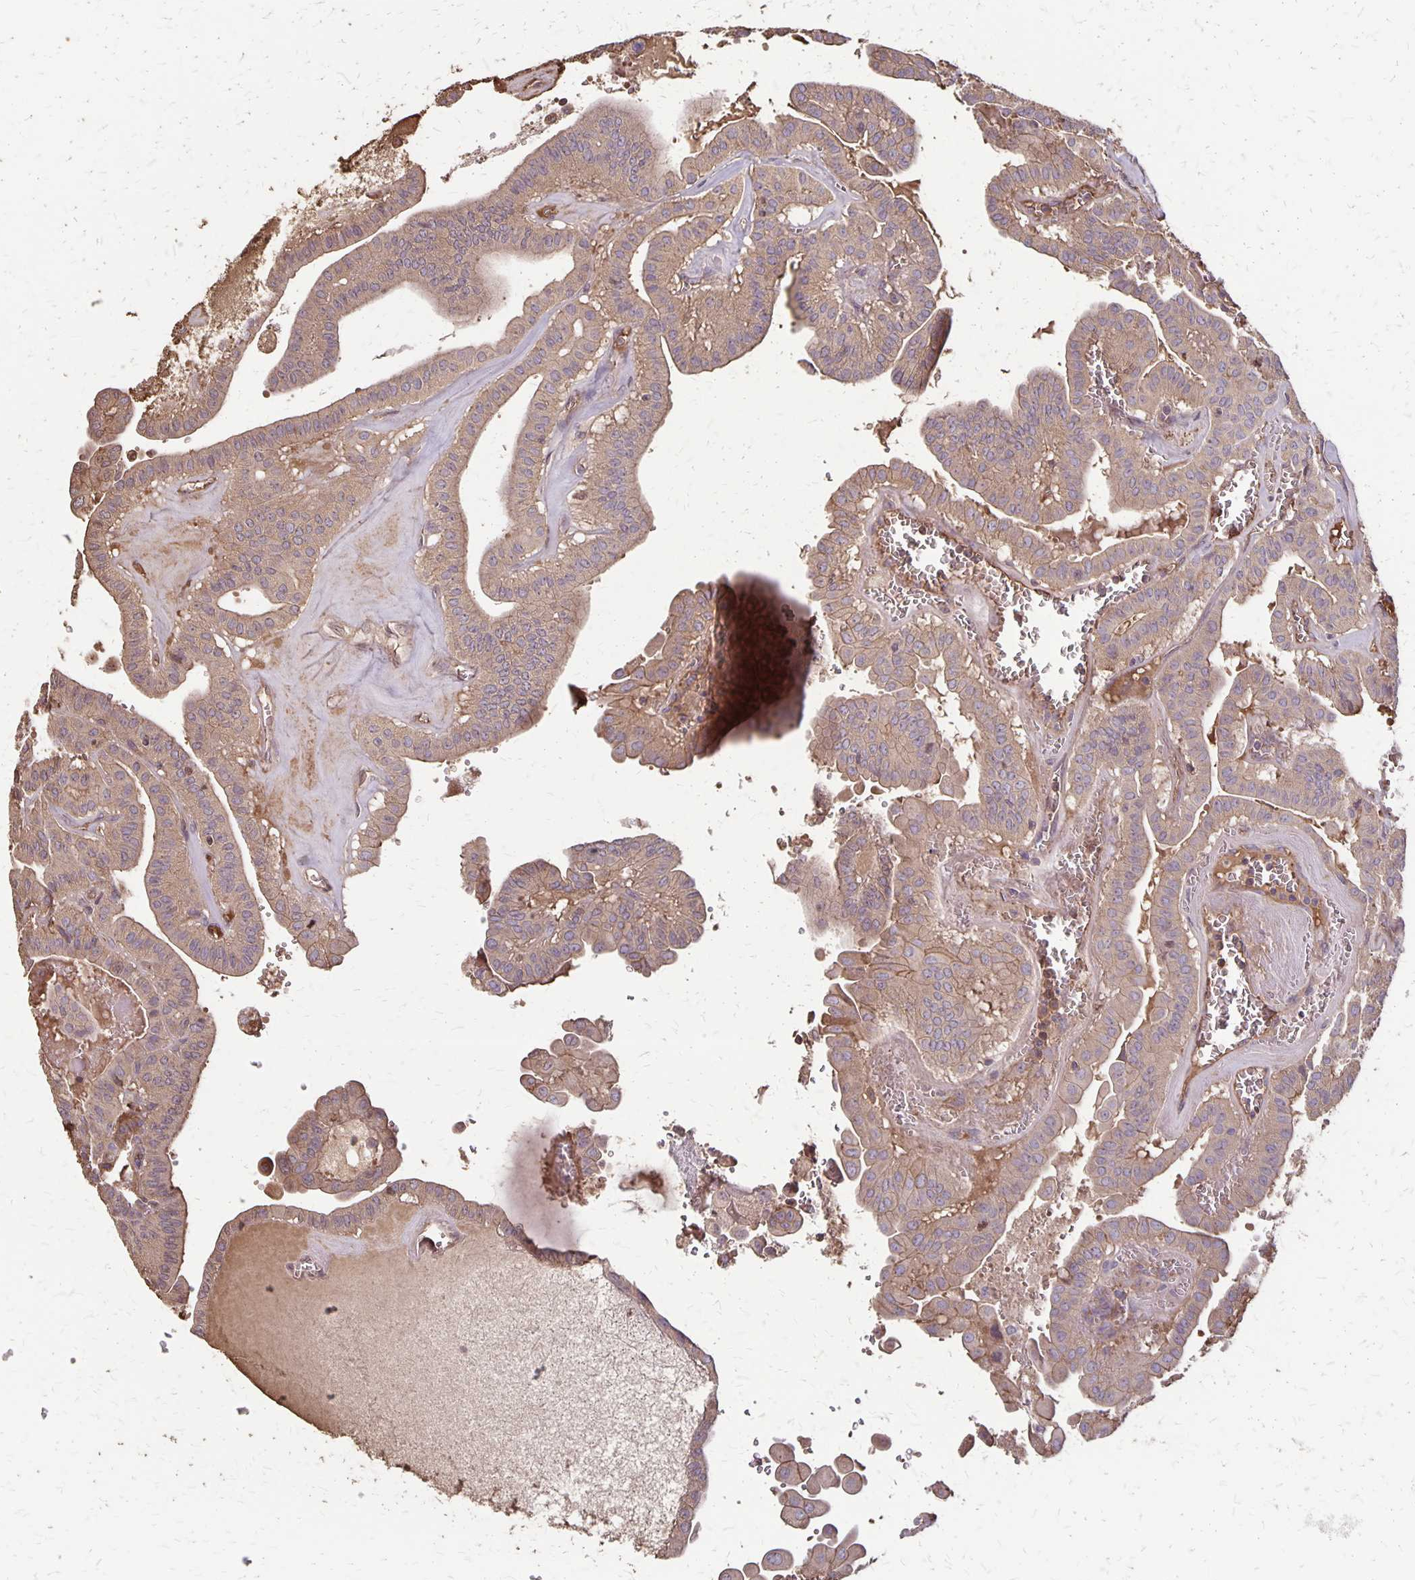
{"staining": {"intensity": "moderate", "quantity": ">75%", "location": "cytoplasmic/membranous"}, "tissue": "thyroid cancer", "cell_type": "Tumor cells", "image_type": "cancer", "snomed": [{"axis": "morphology", "description": "Papillary adenocarcinoma, NOS"}, {"axis": "topography", "description": "Thyroid gland"}], "caption": "The immunohistochemical stain labels moderate cytoplasmic/membranous positivity in tumor cells of thyroid papillary adenocarcinoma tissue.", "gene": "PROM2", "patient": {"sex": "male", "age": 52}}